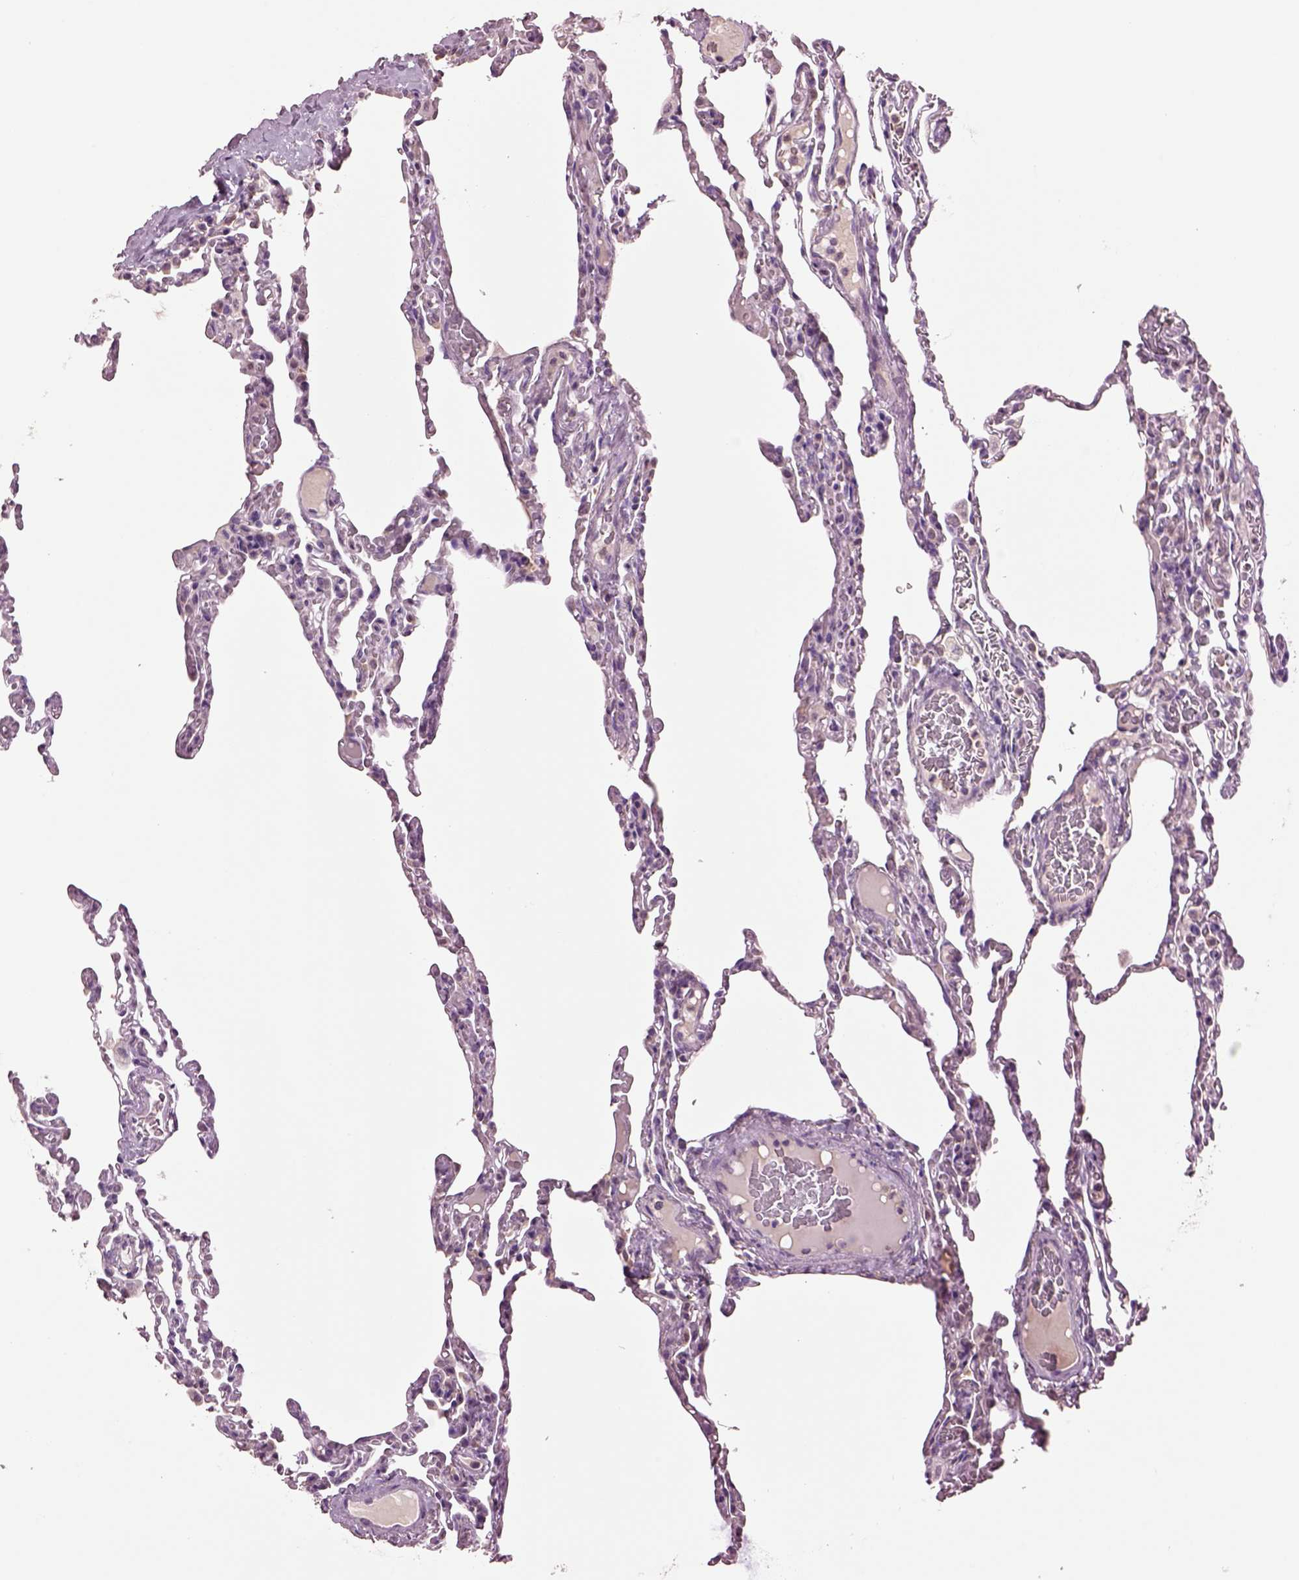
{"staining": {"intensity": "negative", "quantity": "none", "location": "none"}, "tissue": "lung", "cell_type": "Alveolar cells", "image_type": "normal", "snomed": [{"axis": "morphology", "description": "Normal tissue, NOS"}, {"axis": "topography", "description": "Lung"}], "caption": "Immunohistochemistry (IHC) of benign lung shows no expression in alveolar cells. The staining is performed using DAB brown chromogen with nuclei counter-stained in using hematoxylin.", "gene": "CLPSL1", "patient": {"sex": "female", "age": 43}}